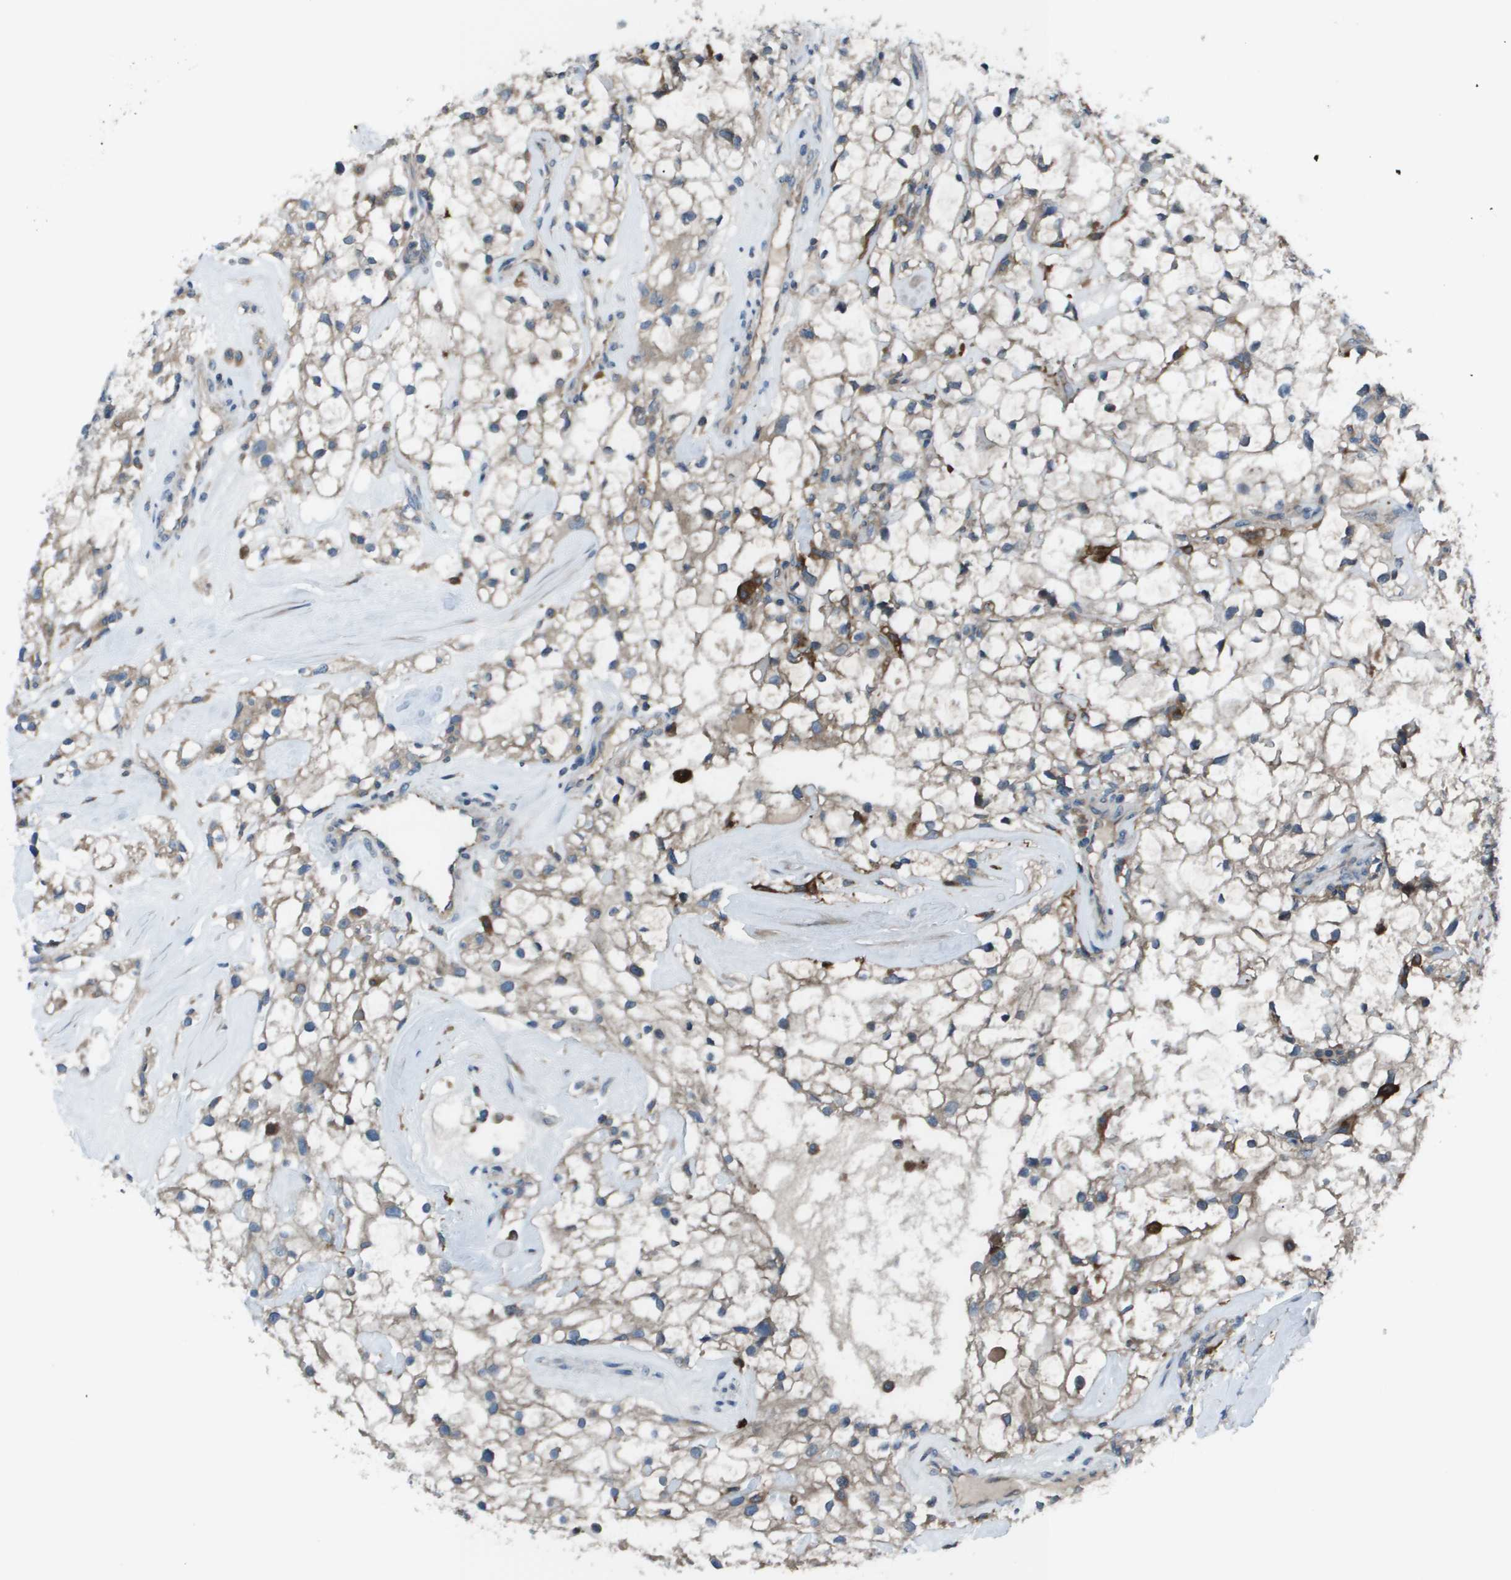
{"staining": {"intensity": "weak", "quantity": ">75%", "location": "cytoplasmic/membranous"}, "tissue": "renal cancer", "cell_type": "Tumor cells", "image_type": "cancer", "snomed": [{"axis": "morphology", "description": "Adenocarcinoma, NOS"}, {"axis": "topography", "description": "Kidney"}], "caption": "IHC image of human renal cancer (adenocarcinoma) stained for a protein (brown), which displays low levels of weak cytoplasmic/membranous expression in approximately >75% of tumor cells.", "gene": "EIF3B", "patient": {"sex": "female", "age": 60}}